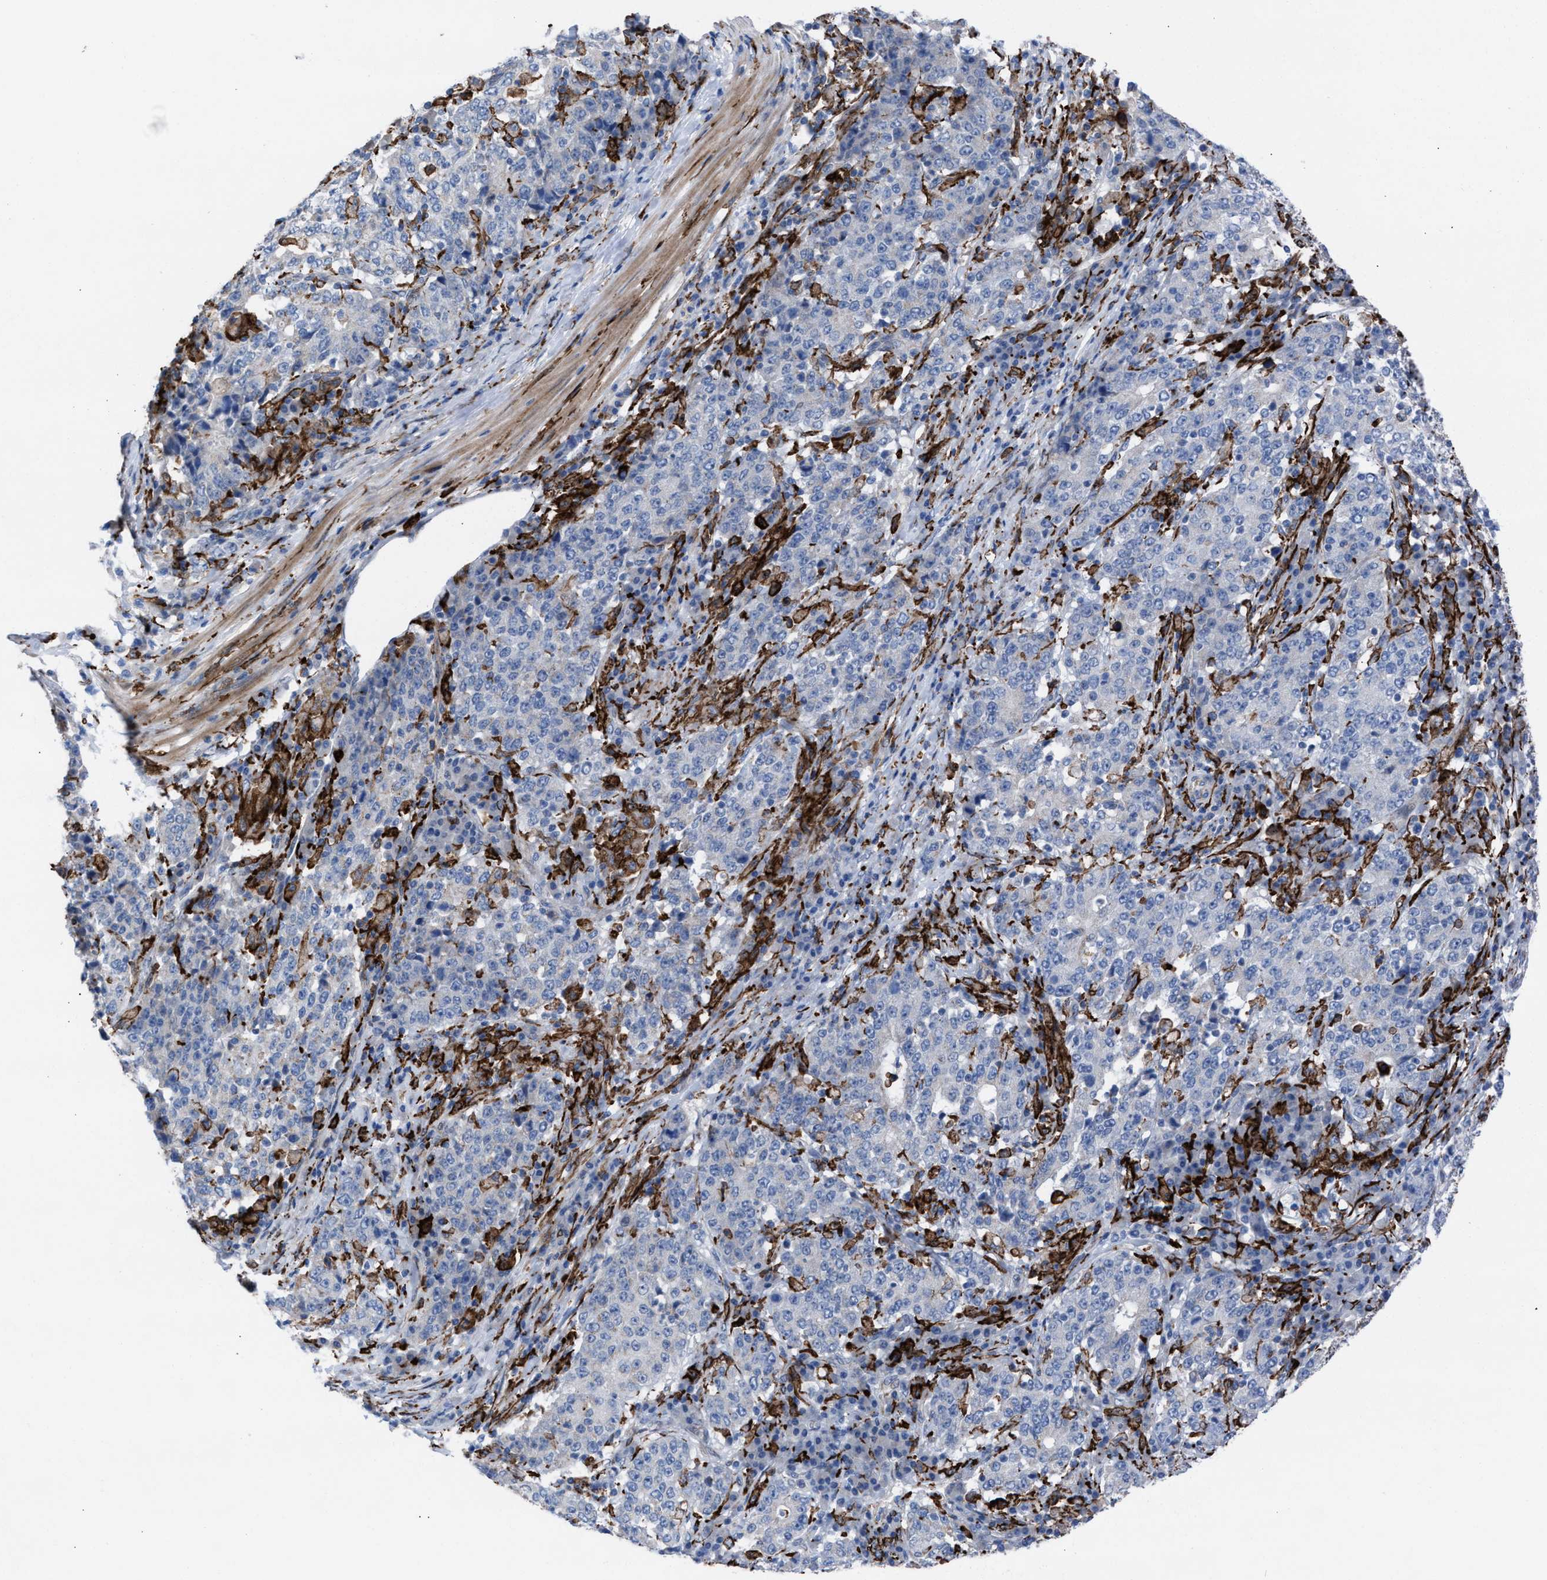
{"staining": {"intensity": "negative", "quantity": "none", "location": "none"}, "tissue": "stomach cancer", "cell_type": "Tumor cells", "image_type": "cancer", "snomed": [{"axis": "morphology", "description": "Adenocarcinoma, NOS"}, {"axis": "topography", "description": "Stomach"}], "caption": "An image of stomach cancer stained for a protein demonstrates no brown staining in tumor cells. (Brightfield microscopy of DAB IHC at high magnification).", "gene": "SLC47A1", "patient": {"sex": "male", "age": 59}}